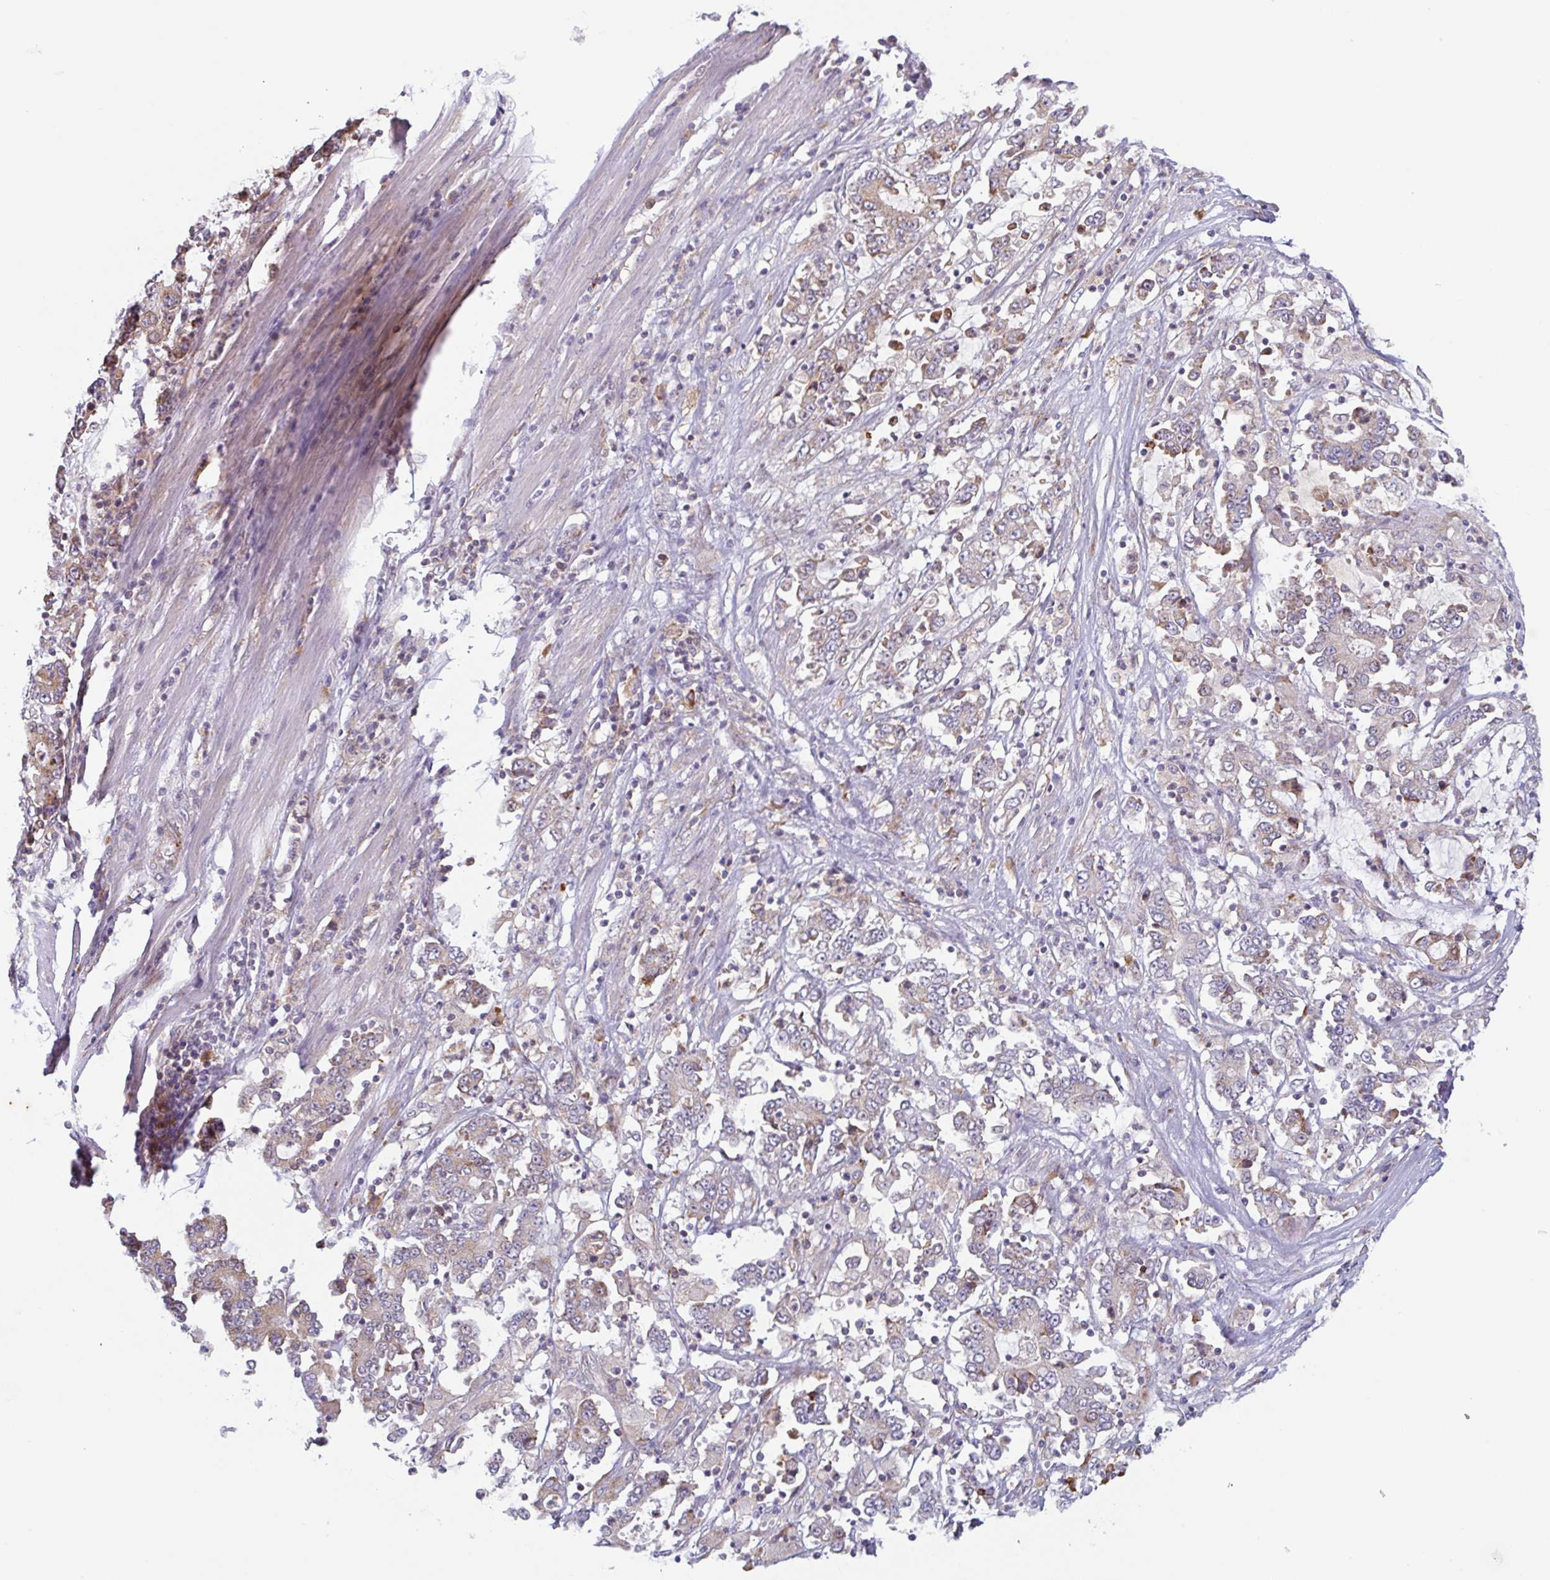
{"staining": {"intensity": "moderate", "quantity": "25%-75%", "location": "cytoplasmic/membranous"}, "tissue": "stomach cancer", "cell_type": "Tumor cells", "image_type": "cancer", "snomed": [{"axis": "morphology", "description": "Adenocarcinoma, NOS"}, {"axis": "topography", "description": "Stomach, upper"}], "caption": "The immunohistochemical stain highlights moderate cytoplasmic/membranous positivity in tumor cells of stomach adenocarcinoma tissue.", "gene": "RIT1", "patient": {"sex": "male", "age": 68}}